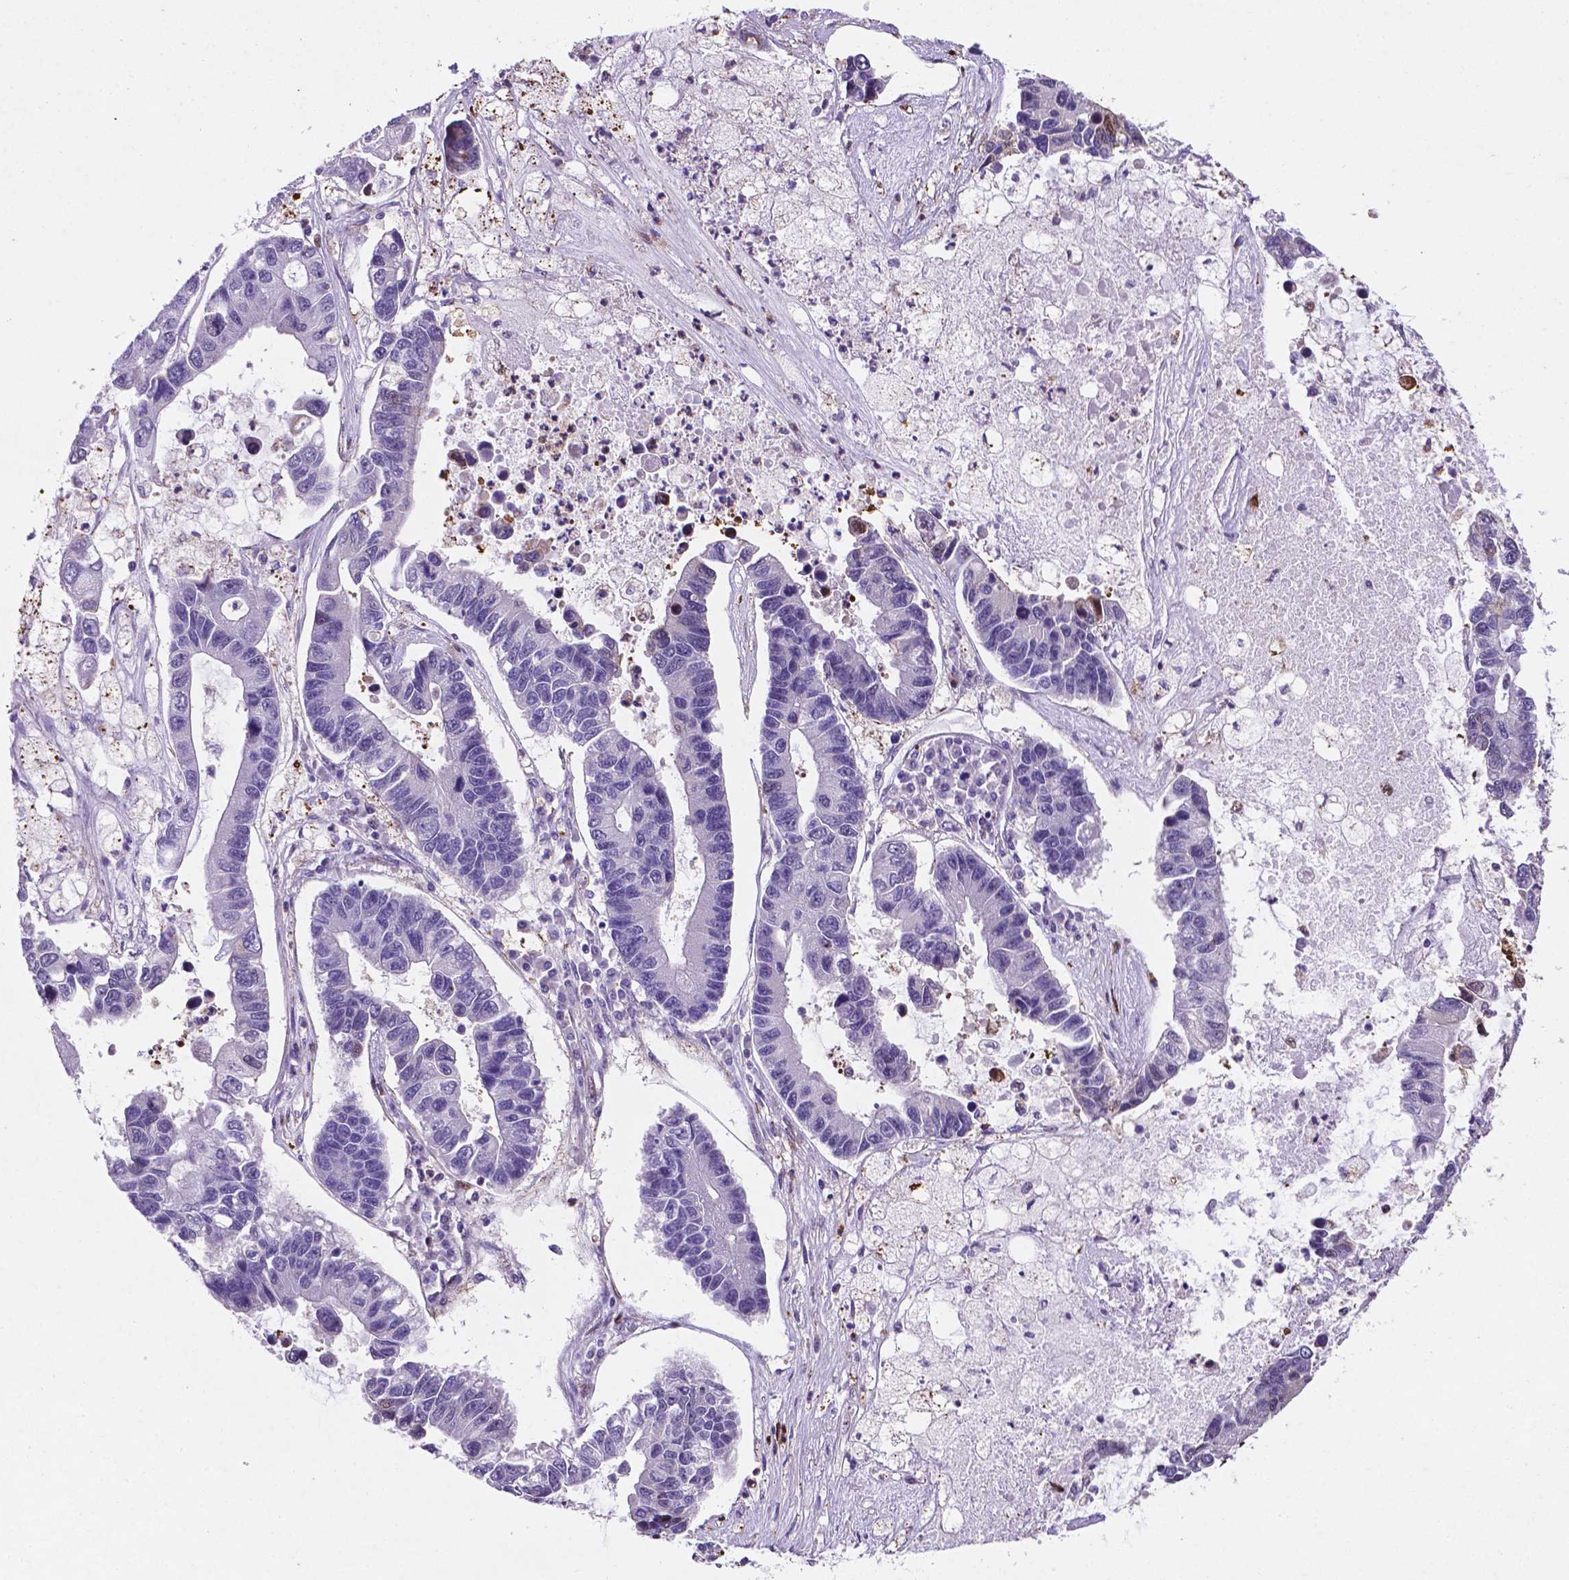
{"staining": {"intensity": "moderate", "quantity": "<25%", "location": "nuclear"}, "tissue": "lung cancer", "cell_type": "Tumor cells", "image_type": "cancer", "snomed": [{"axis": "morphology", "description": "Adenocarcinoma, NOS"}, {"axis": "topography", "description": "Bronchus"}, {"axis": "topography", "description": "Lung"}], "caption": "A high-resolution micrograph shows immunohistochemistry (IHC) staining of adenocarcinoma (lung), which reveals moderate nuclear expression in approximately <25% of tumor cells.", "gene": "TM4SF20", "patient": {"sex": "female", "age": 51}}